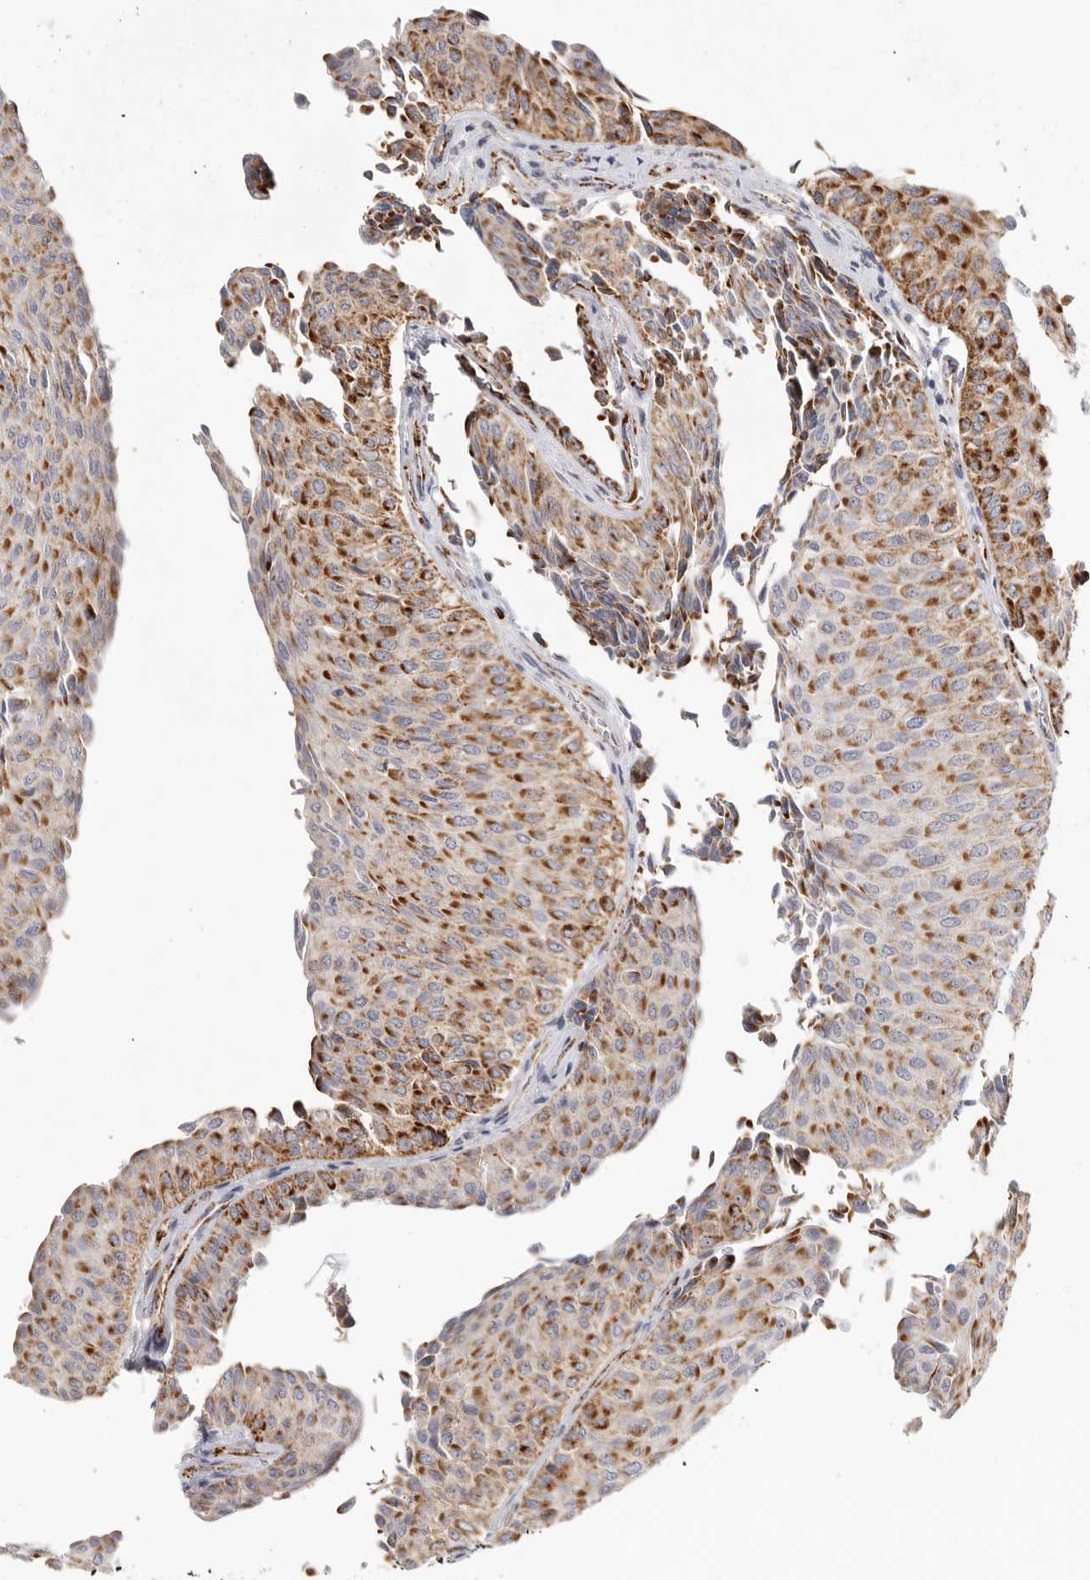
{"staining": {"intensity": "strong", "quantity": ">75%", "location": "cytoplasmic/membranous"}, "tissue": "urothelial cancer", "cell_type": "Tumor cells", "image_type": "cancer", "snomed": [{"axis": "morphology", "description": "Urothelial carcinoma, Low grade"}, {"axis": "topography", "description": "Urinary bladder"}], "caption": "A brown stain shows strong cytoplasmic/membranous staining of a protein in low-grade urothelial carcinoma tumor cells.", "gene": "ELP3", "patient": {"sex": "male", "age": 78}}